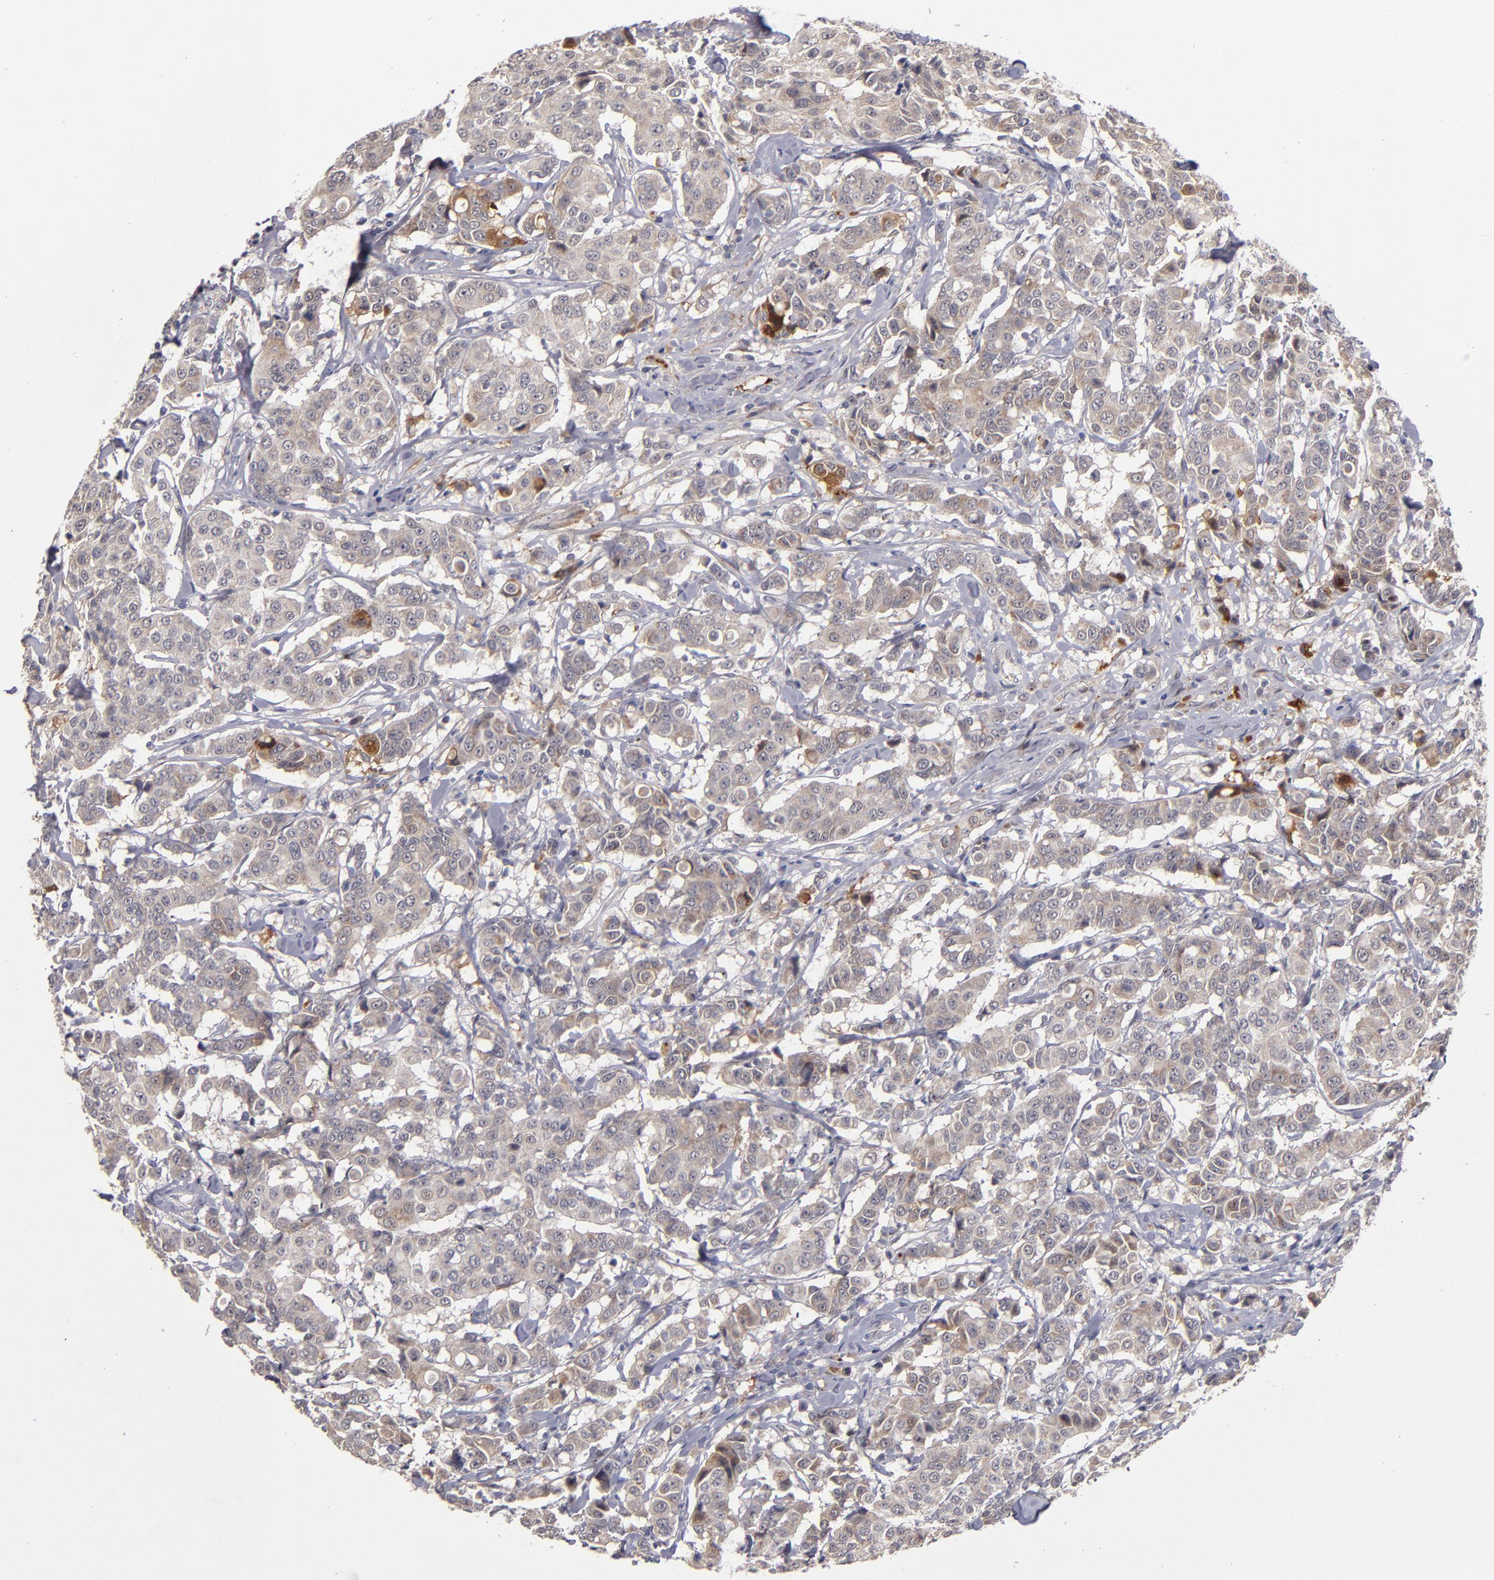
{"staining": {"intensity": "weak", "quantity": ">75%", "location": "cytoplasmic/membranous"}, "tissue": "breast cancer", "cell_type": "Tumor cells", "image_type": "cancer", "snomed": [{"axis": "morphology", "description": "Duct carcinoma"}, {"axis": "topography", "description": "Breast"}], "caption": "High-magnification brightfield microscopy of breast infiltrating ductal carcinoma stained with DAB (3,3'-diaminobenzidine) (brown) and counterstained with hematoxylin (blue). tumor cells exhibit weak cytoplasmic/membranous expression is appreciated in about>75% of cells.", "gene": "EXD2", "patient": {"sex": "female", "age": 27}}